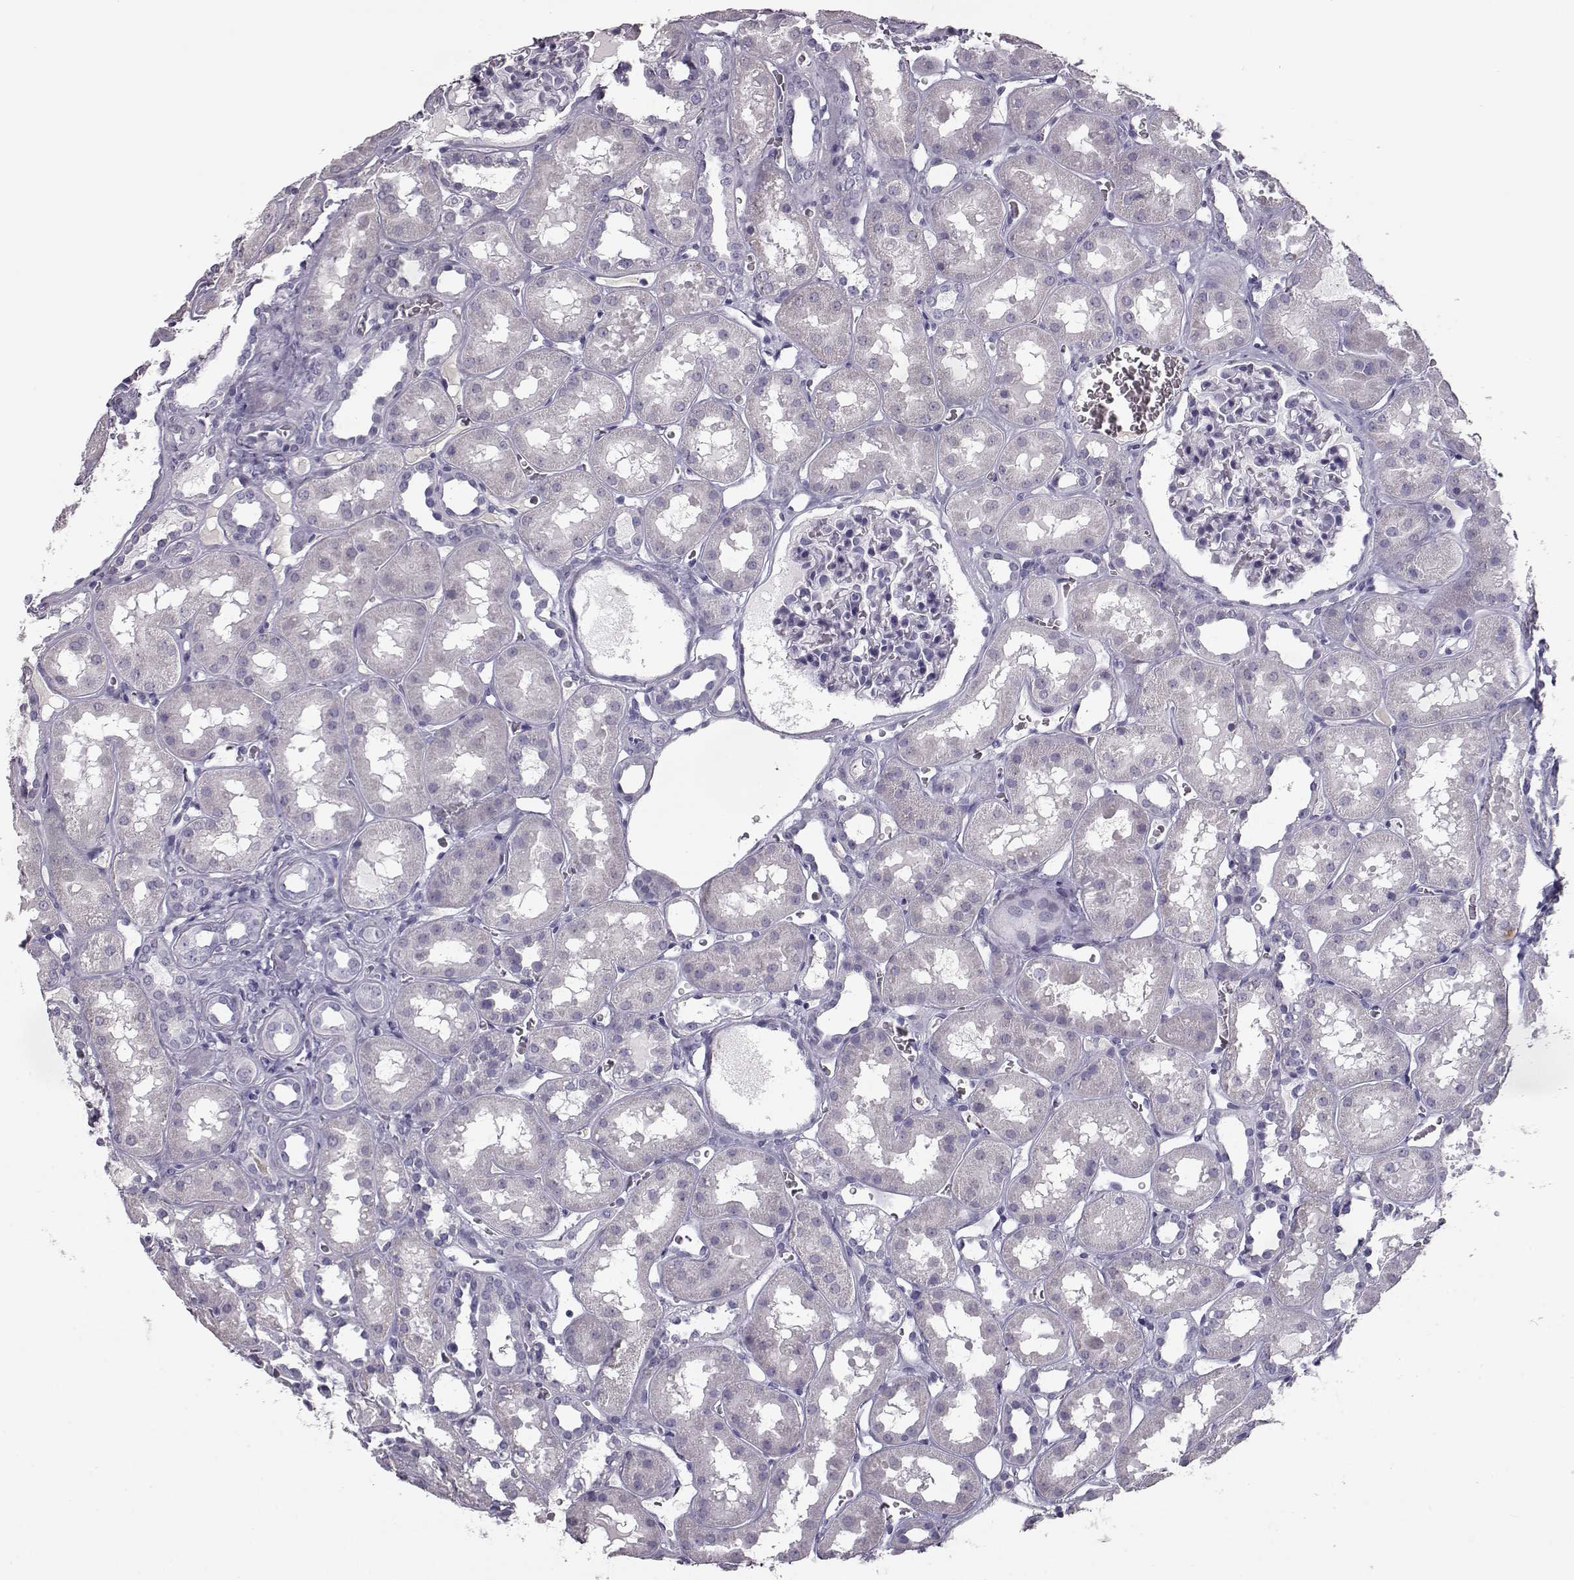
{"staining": {"intensity": "negative", "quantity": "none", "location": "none"}, "tissue": "kidney", "cell_type": "Cells in glomeruli", "image_type": "normal", "snomed": [{"axis": "morphology", "description": "Normal tissue, NOS"}, {"axis": "topography", "description": "Kidney"}], "caption": "IHC histopathology image of unremarkable kidney stained for a protein (brown), which reveals no staining in cells in glomeruli.", "gene": "CCL19", "patient": {"sex": "female", "age": 41}}